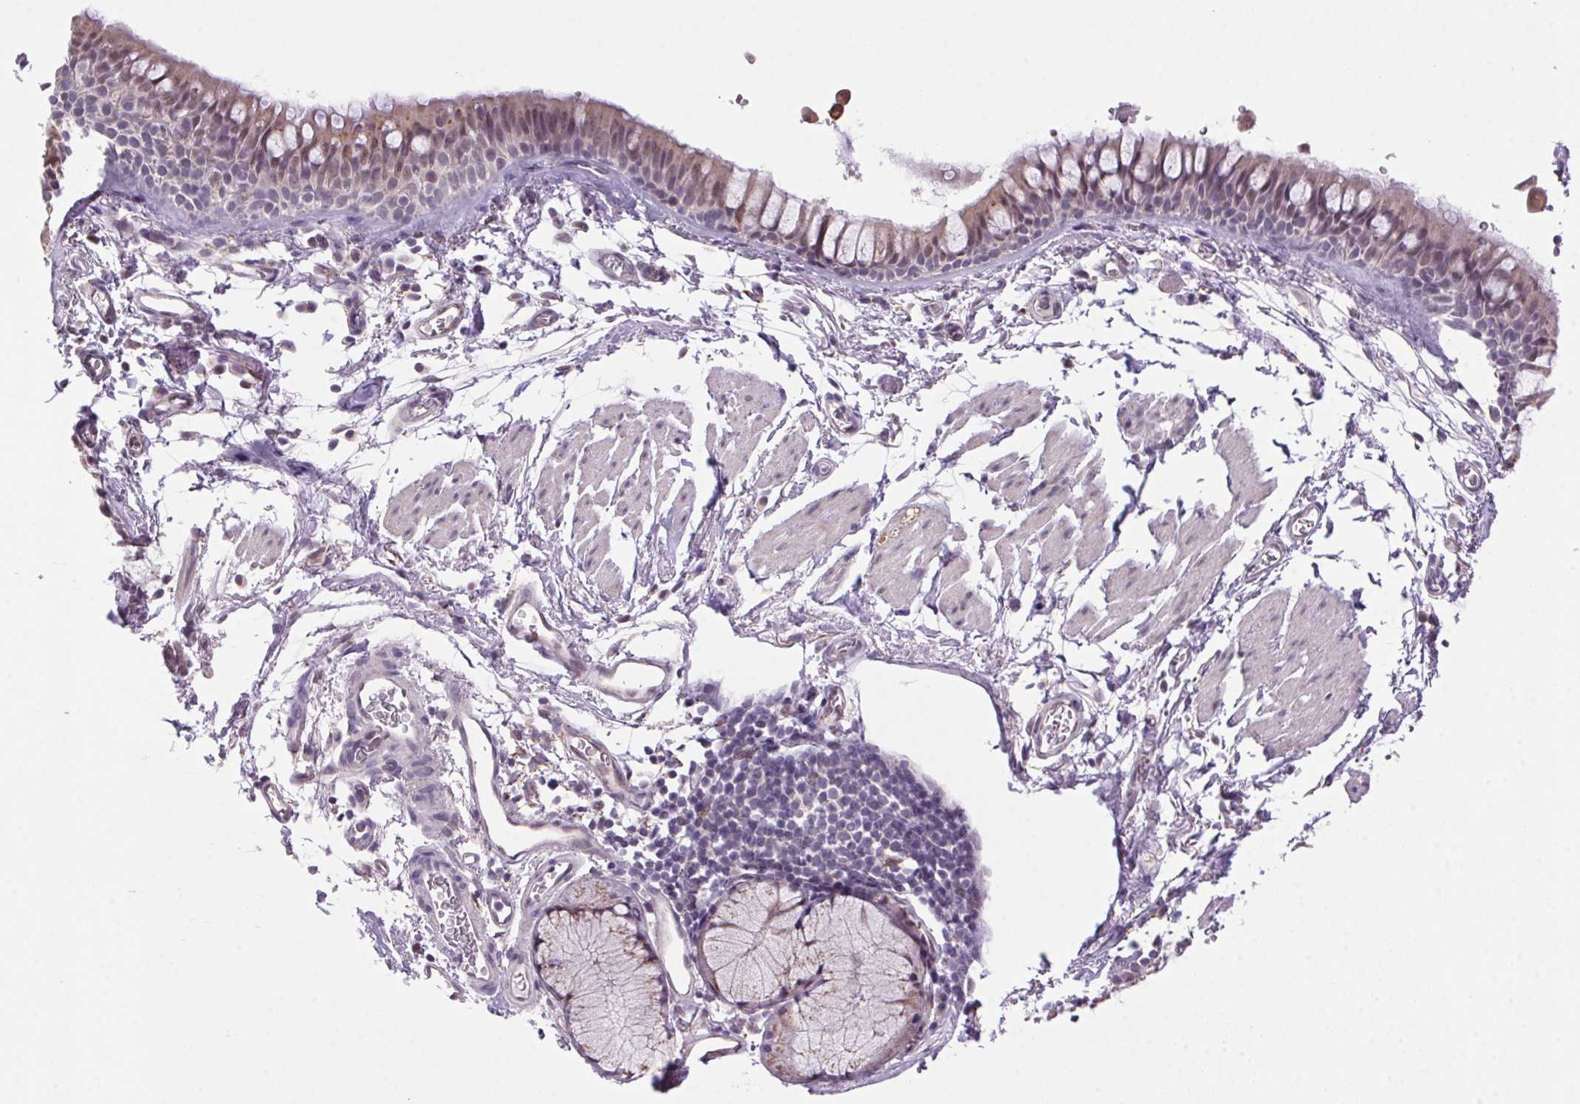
{"staining": {"intensity": "weak", "quantity": "25%-75%", "location": "cytoplasmic/membranous,nuclear"}, "tissue": "bronchus", "cell_type": "Respiratory epithelial cells", "image_type": "normal", "snomed": [{"axis": "morphology", "description": "Normal tissue, NOS"}, {"axis": "topography", "description": "Cartilage tissue"}, {"axis": "topography", "description": "Bronchus"}], "caption": "DAB (3,3'-diaminobenzidine) immunohistochemical staining of unremarkable human bronchus demonstrates weak cytoplasmic/membranous,nuclear protein staining in approximately 25%-75% of respiratory epithelial cells.", "gene": "AKR1E2", "patient": {"sex": "female", "age": 79}}